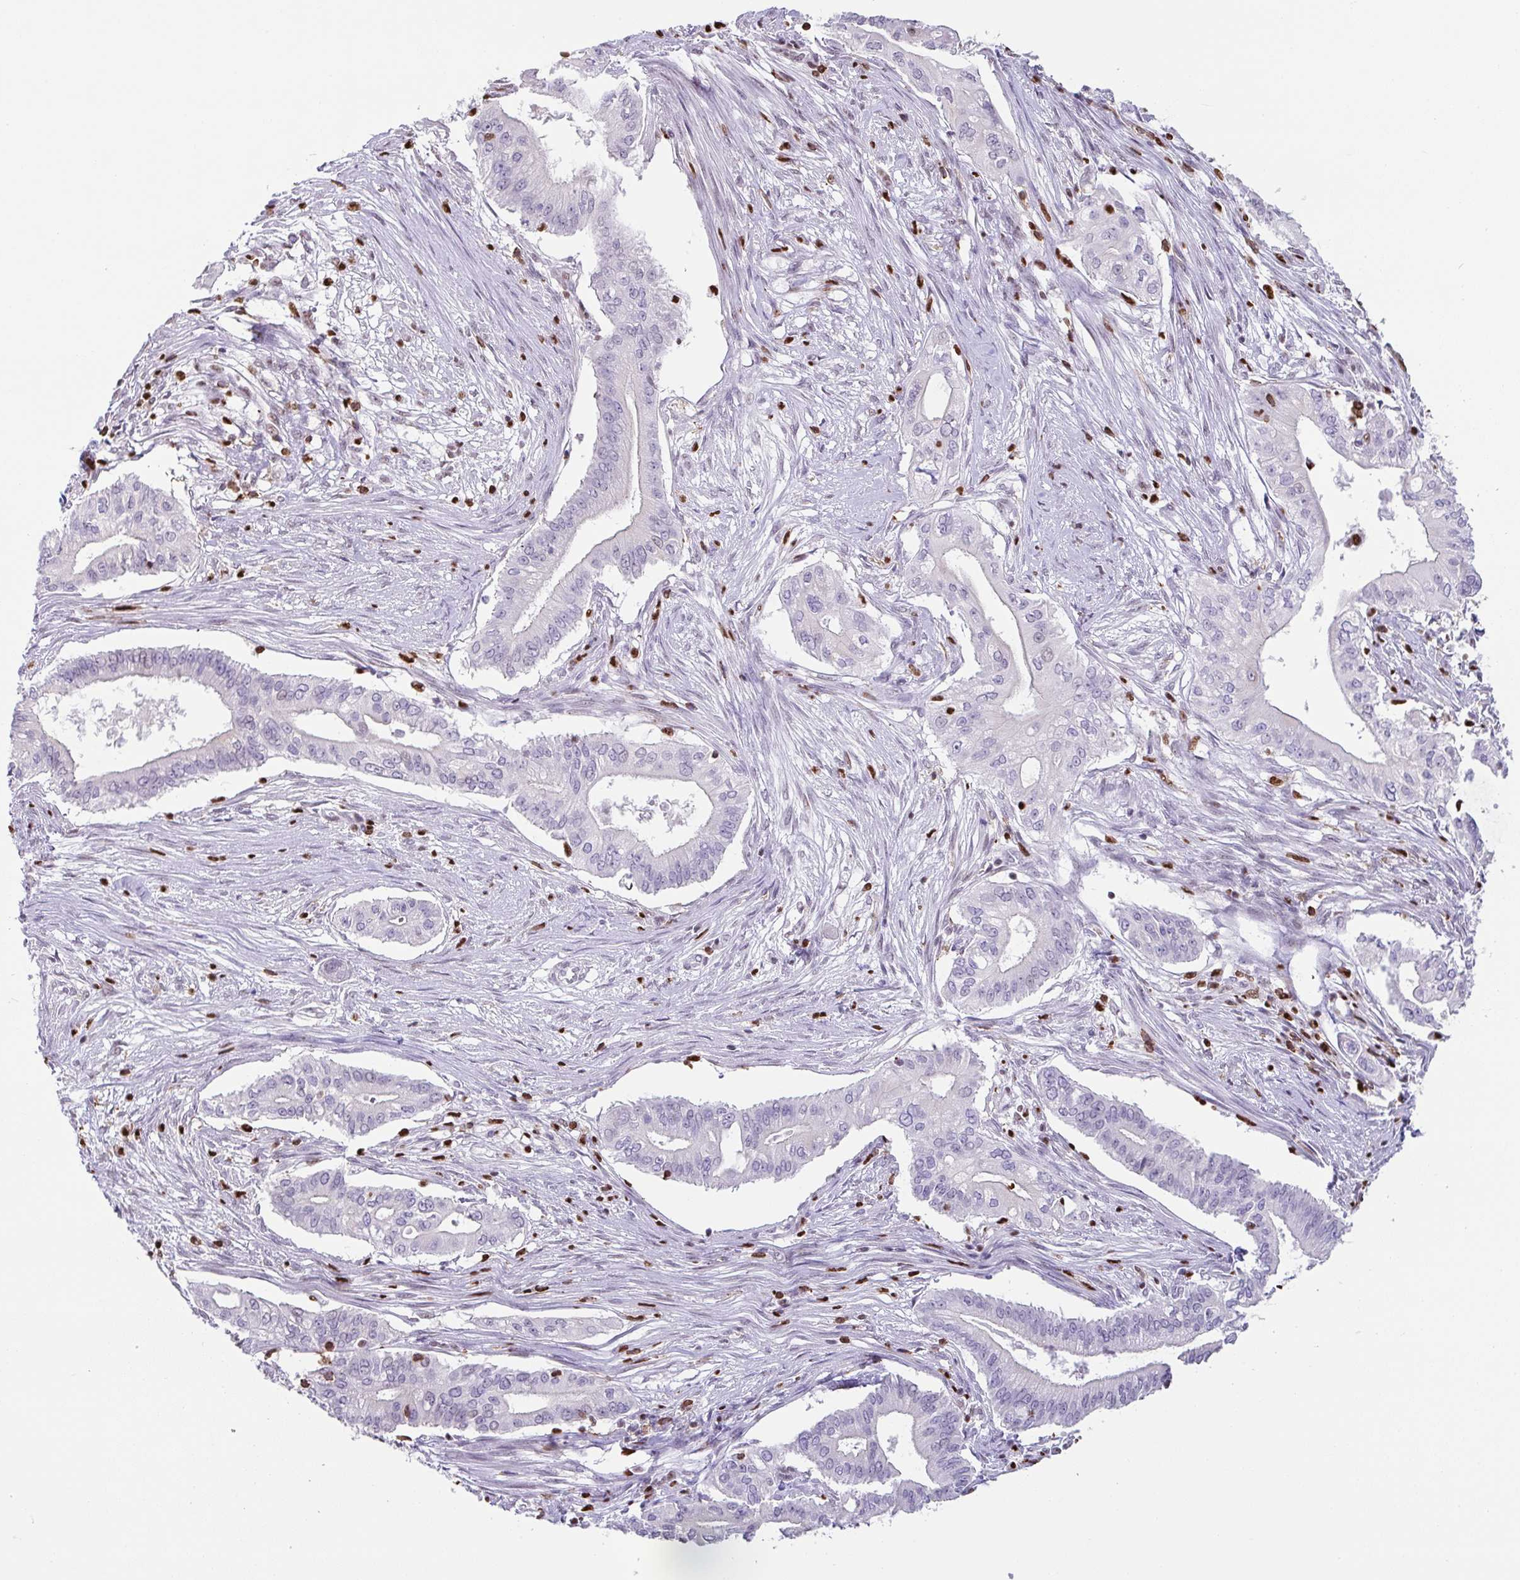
{"staining": {"intensity": "negative", "quantity": "none", "location": "none"}, "tissue": "pancreatic cancer", "cell_type": "Tumor cells", "image_type": "cancer", "snomed": [{"axis": "morphology", "description": "Adenocarcinoma, NOS"}, {"axis": "topography", "description": "Pancreas"}], "caption": "This photomicrograph is of adenocarcinoma (pancreatic) stained with immunohistochemistry to label a protein in brown with the nuclei are counter-stained blue. There is no expression in tumor cells.", "gene": "BTBD10", "patient": {"sex": "female", "age": 68}}